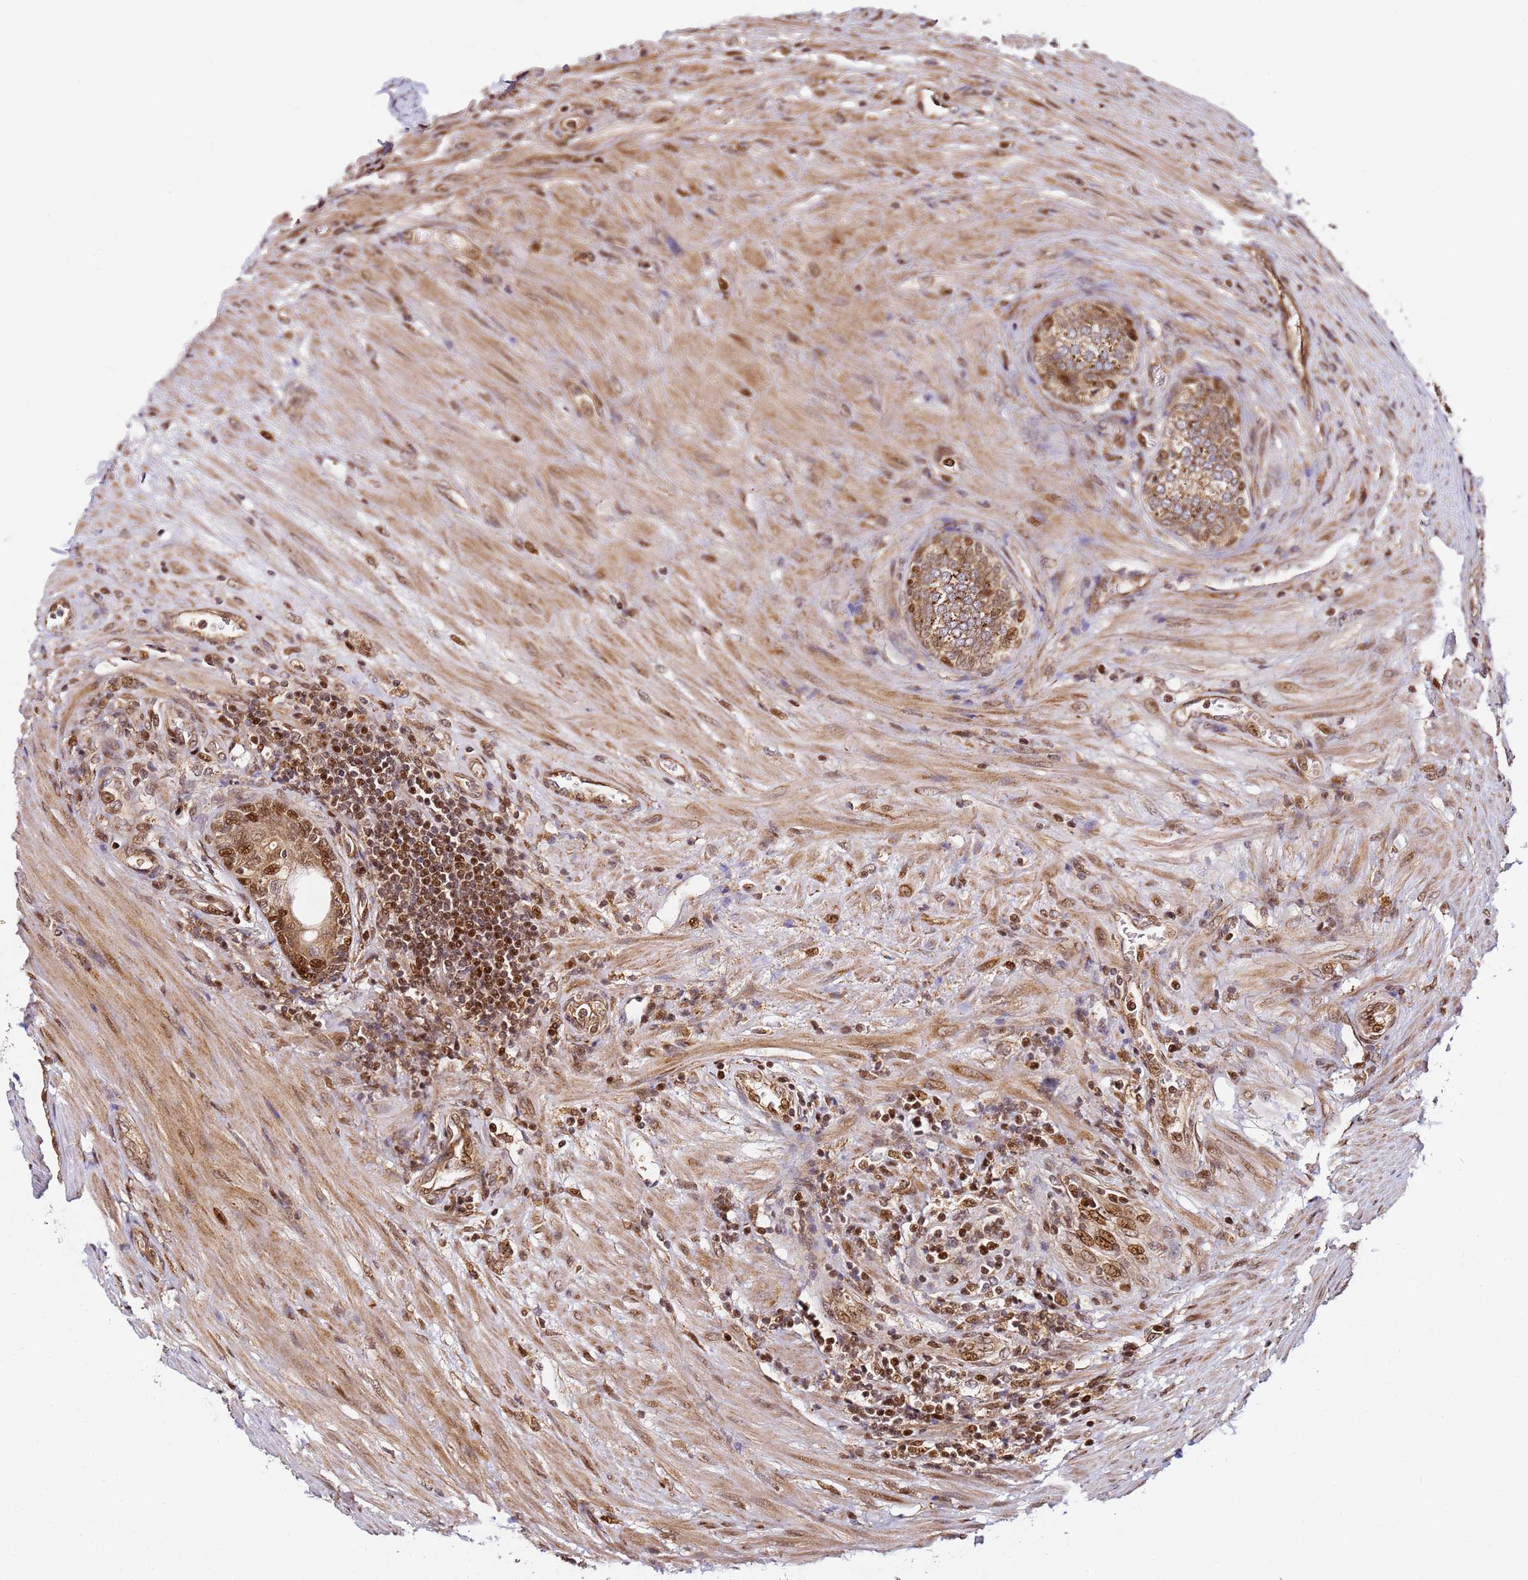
{"staining": {"intensity": "moderate", "quantity": ">75%", "location": "cytoplasmic/membranous,nuclear"}, "tissue": "prostate", "cell_type": "Glandular cells", "image_type": "normal", "snomed": [{"axis": "morphology", "description": "Normal tissue, NOS"}, {"axis": "topography", "description": "Prostate"}], "caption": "Immunohistochemical staining of unremarkable prostate shows >75% levels of moderate cytoplasmic/membranous,nuclear protein staining in approximately >75% of glandular cells.", "gene": "SMOX", "patient": {"sex": "male", "age": 76}}